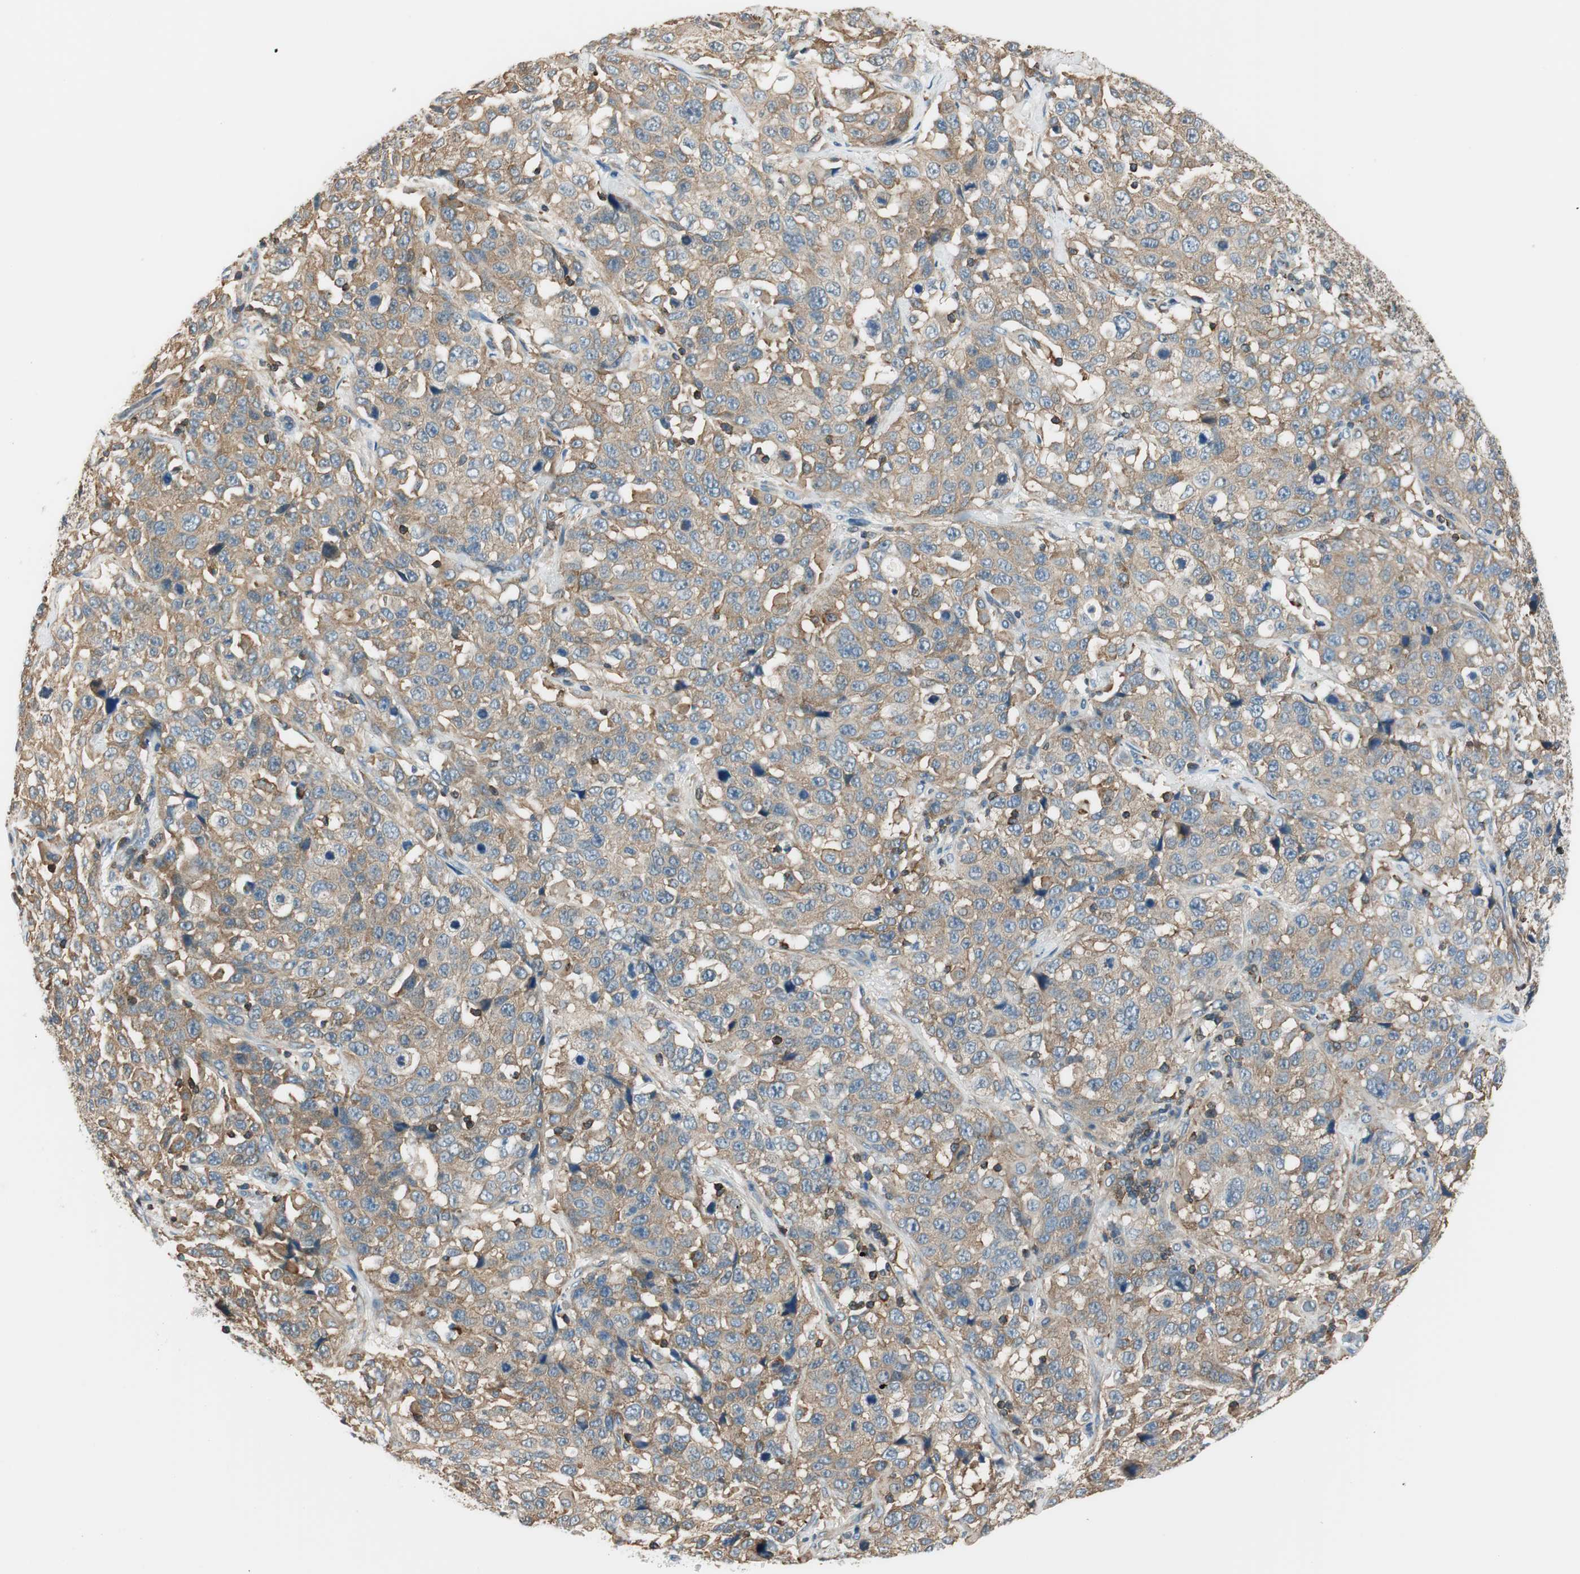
{"staining": {"intensity": "moderate", "quantity": ">75%", "location": "cytoplasmic/membranous"}, "tissue": "stomach cancer", "cell_type": "Tumor cells", "image_type": "cancer", "snomed": [{"axis": "morphology", "description": "Normal tissue, NOS"}, {"axis": "morphology", "description": "Adenocarcinoma, NOS"}, {"axis": "topography", "description": "Stomach"}], "caption": "Stomach adenocarcinoma stained for a protein (brown) exhibits moderate cytoplasmic/membranous positive positivity in about >75% of tumor cells.", "gene": "PI4K2B", "patient": {"sex": "male", "age": 48}}